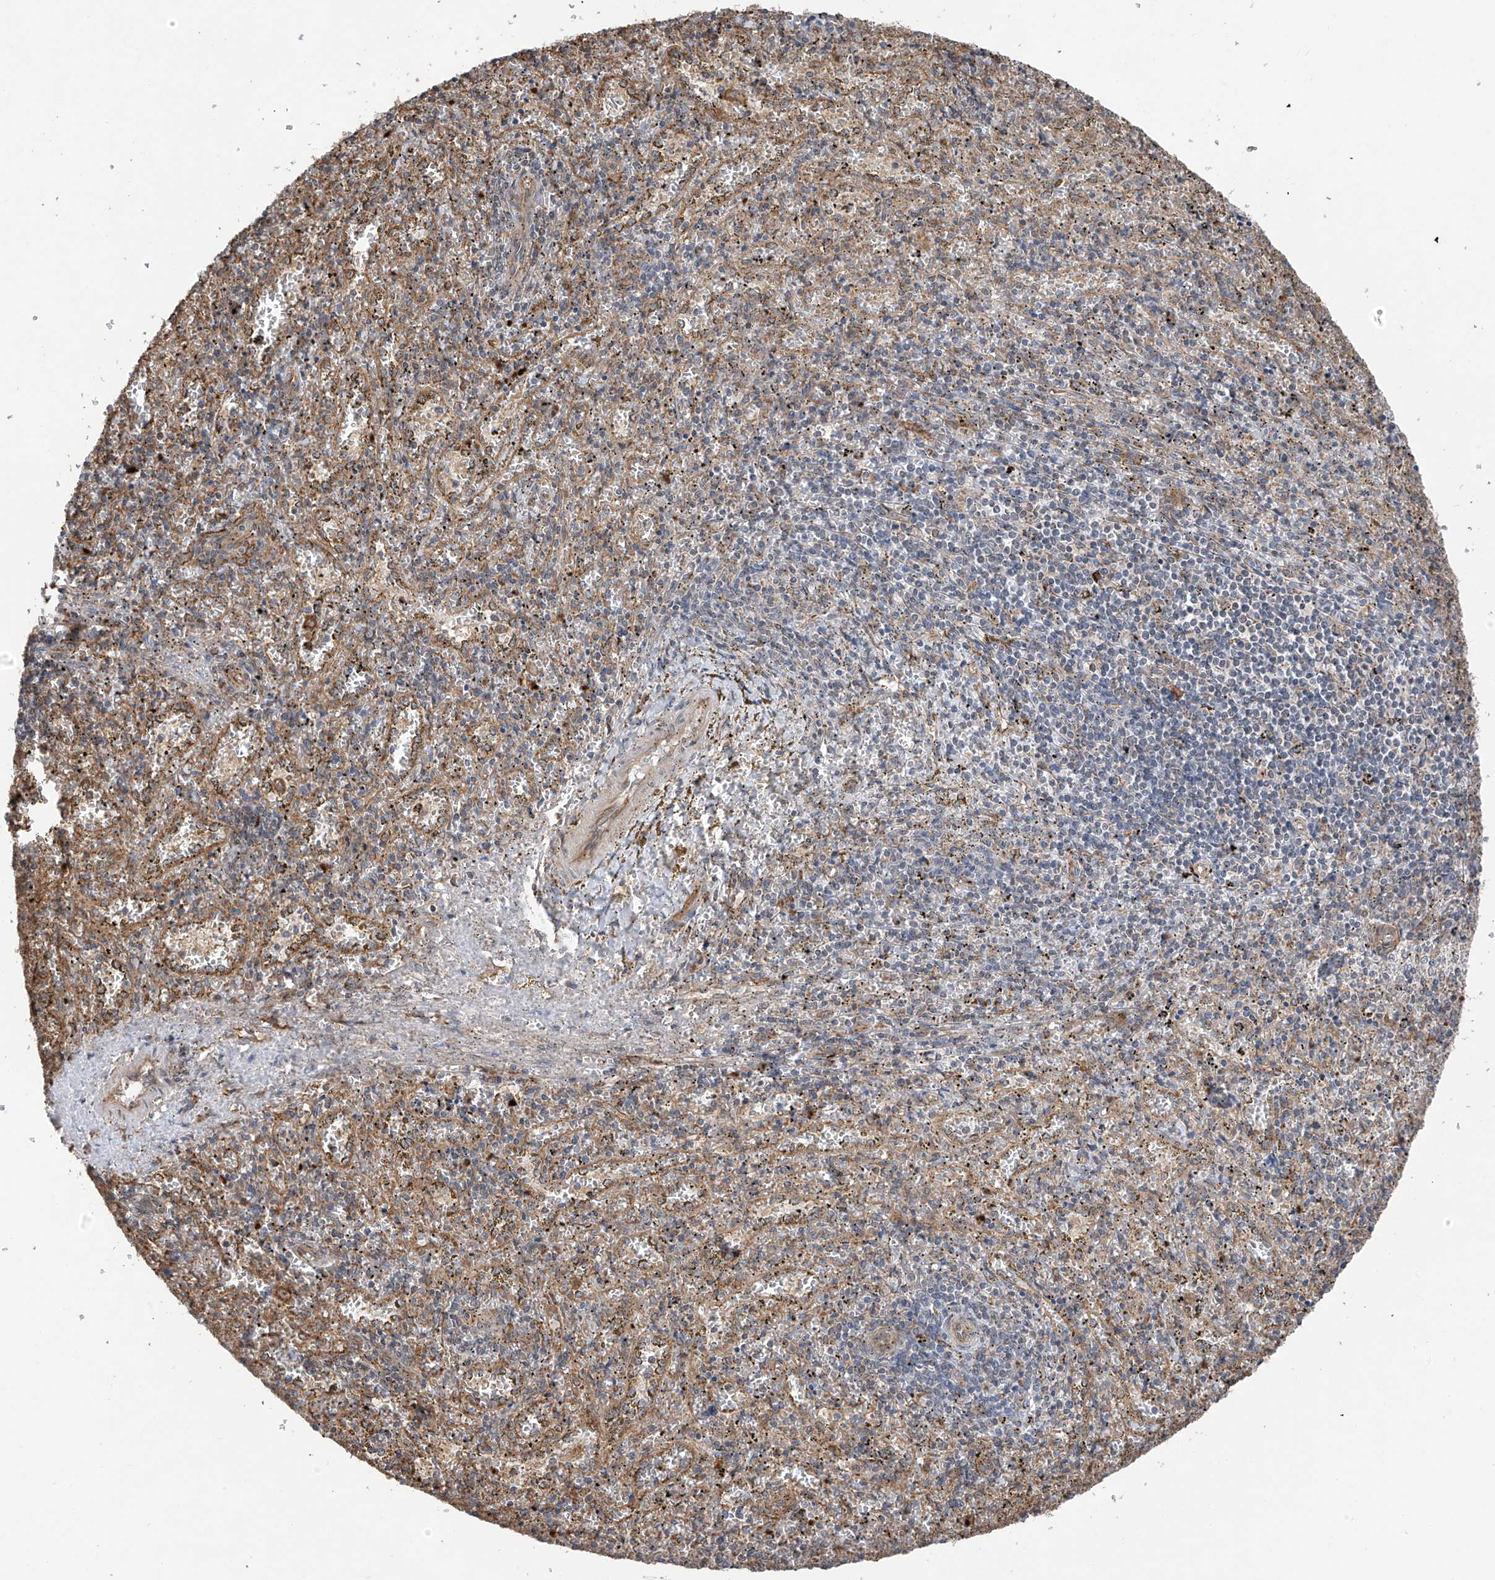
{"staining": {"intensity": "weak", "quantity": "25%-75%", "location": "cytoplasmic/membranous"}, "tissue": "spleen", "cell_type": "Cells in red pulp", "image_type": "normal", "snomed": [{"axis": "morphology", "description": "Normal tissue, NOS"}, {"axis": "topography", "description": "Spleen"}], "caption": "Brown immunohistochemical staining in unremarkable human spleen exhibits weak cytoplasmic/membranous staining in approximately 25%-75% of cells in red pulp.", "gene": "ZNF189", "patient": {"sex": "male", "age": 11}}